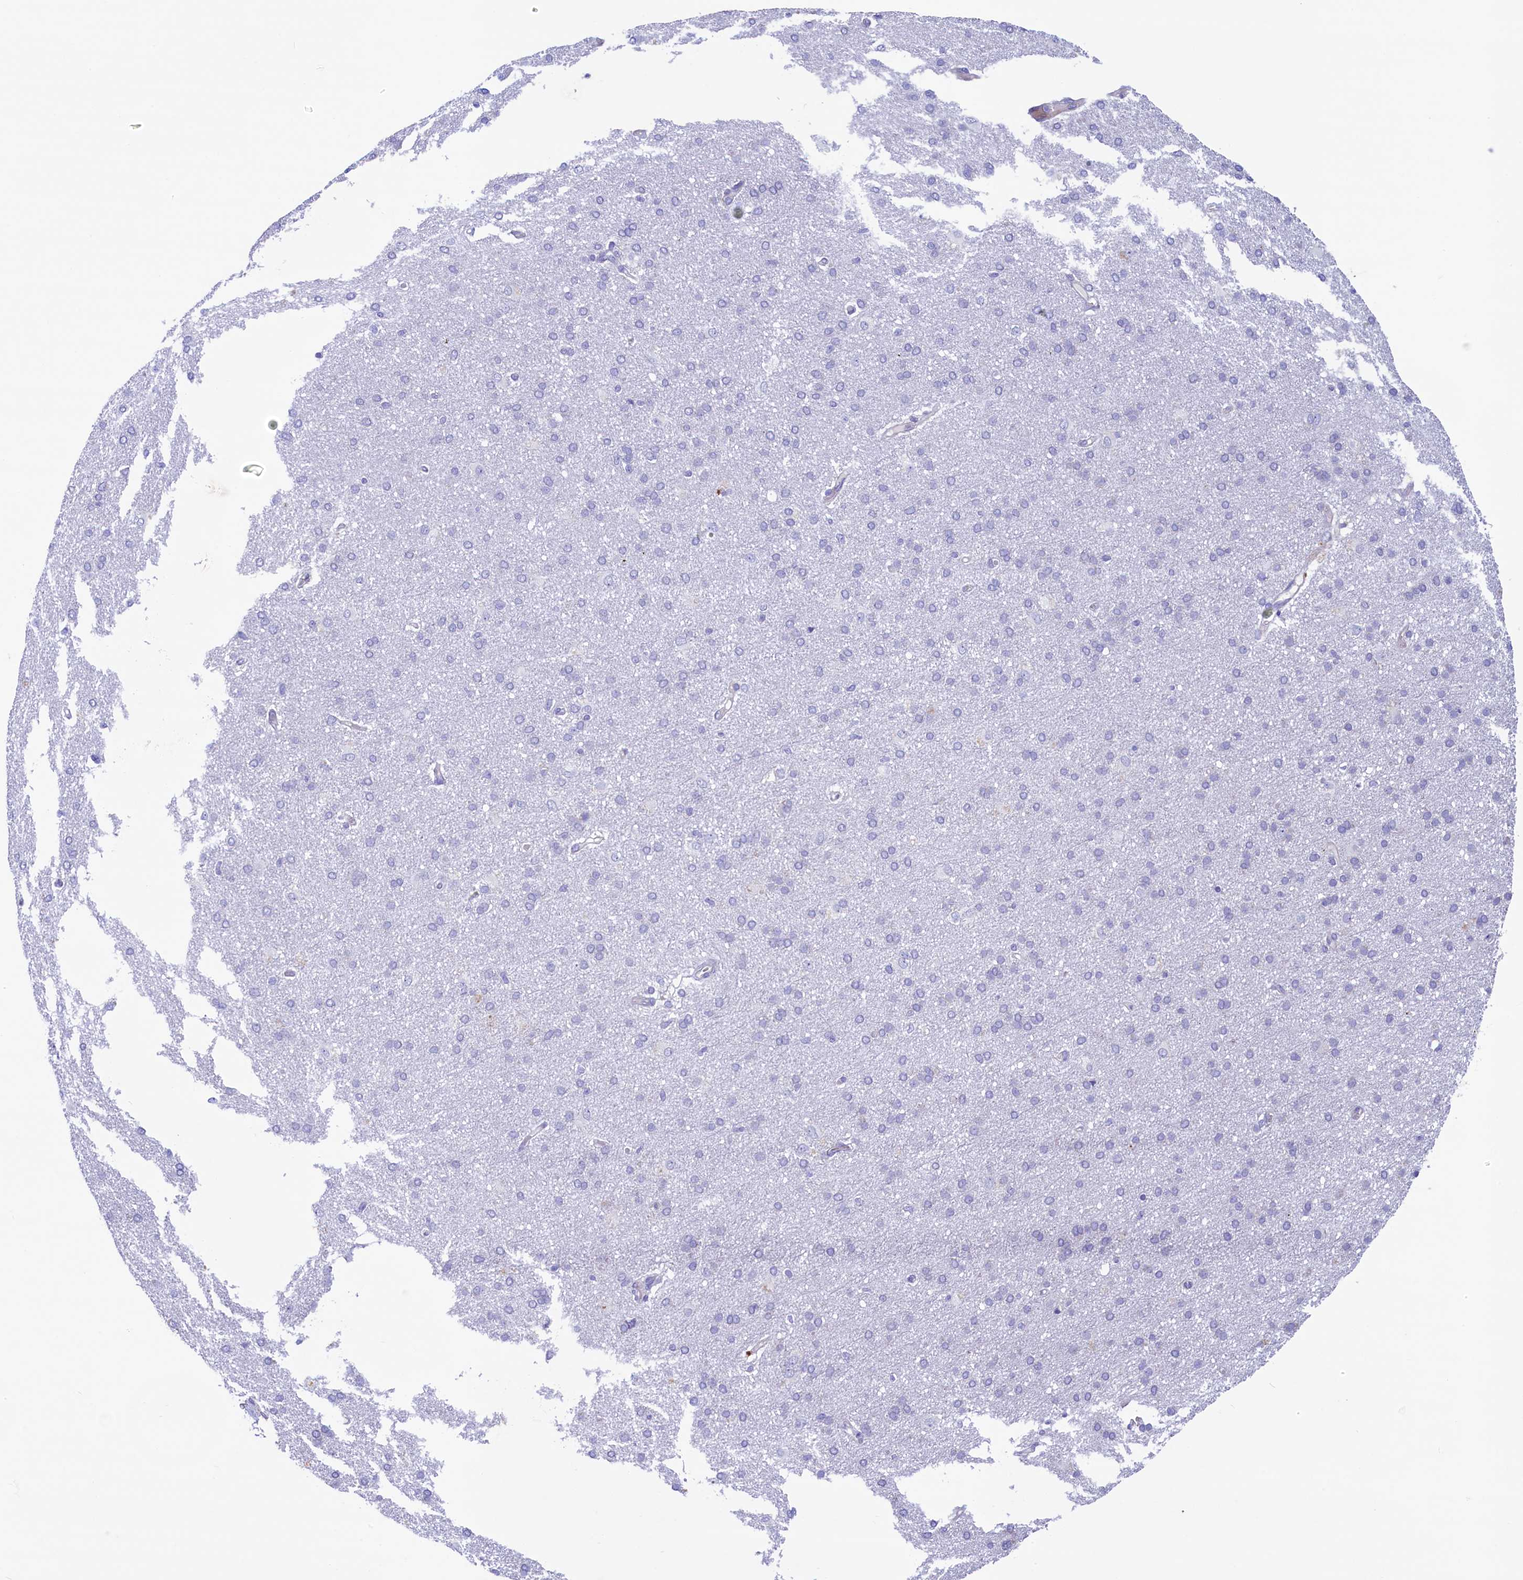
{"staining": {"intensity": "negative", "quantity": "none", "location": "none"}, "tissue": "cerebral cortex", "cell_type": "Endothelial cells", "image_type": "normal", "snomed": [{"axis": "morphology", "description": "Normal tissue, NOS"}, {"axis": "topography", "description": "Cerebral cortex"}], "caption": "This photomicrograph is of unremarkable cerebral cortex stained with immunohistochemistry (IHC) to label a protein in brown with the nuclei are counter-stained blue. There is no staining in endothelial cells. Brightfield microscopy of IHC stained with DAB (brown) and hematoxylin (blue), captured at high magnification.", "gene": "KRBOX5", "patient": {"sex": "male", "age": 62}}